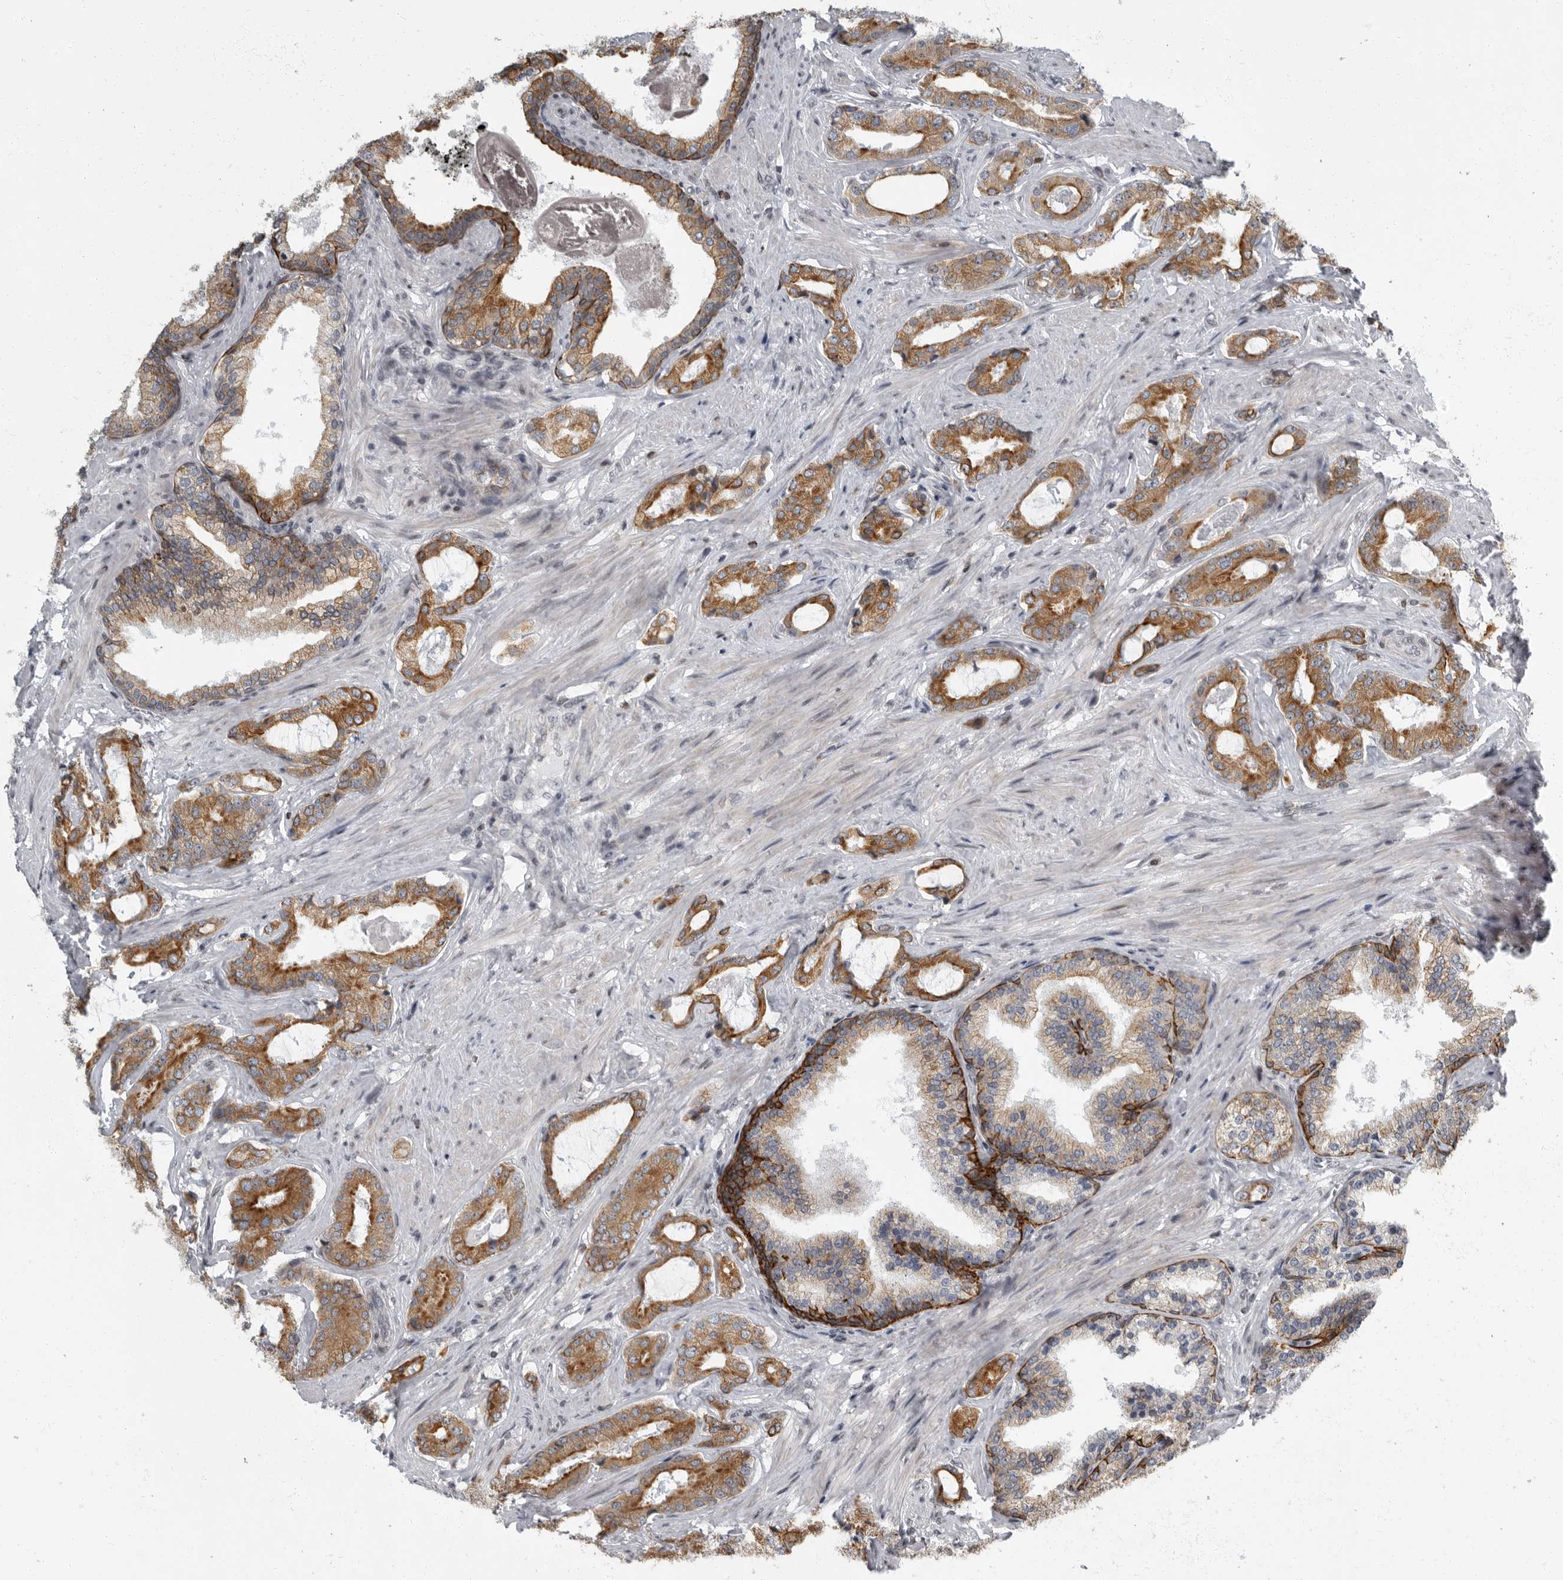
{"staining": {"intensity": "moderate", "quantity": ">75%", "location": "cytoplasmic/membranous"}, "tissue": "prostate cancer", "cell_type": "Tumor cells", "image_type": "cancer", "snomed": [{"axis": "morphology", "description": "Adenocarcinoma, Low grade"}, {"axis": "topography", "description": "Prostate"}], "caption": "Immunohistochemistry (IHC) staining of prostate cancer (low-grade adenocarcinoma), which shows medium levels of moderate cytoplasmic/membranous staining in approximately >75% of tumor cells indicating moderate cytoplasmic/membranous protein expression. The staining was performed using DAB (brown) for protein detection and nuclei were counterstained in hematoxylin (blue).", "gene": "EVI5", "patient": {"sex": "male", "age": 71}}